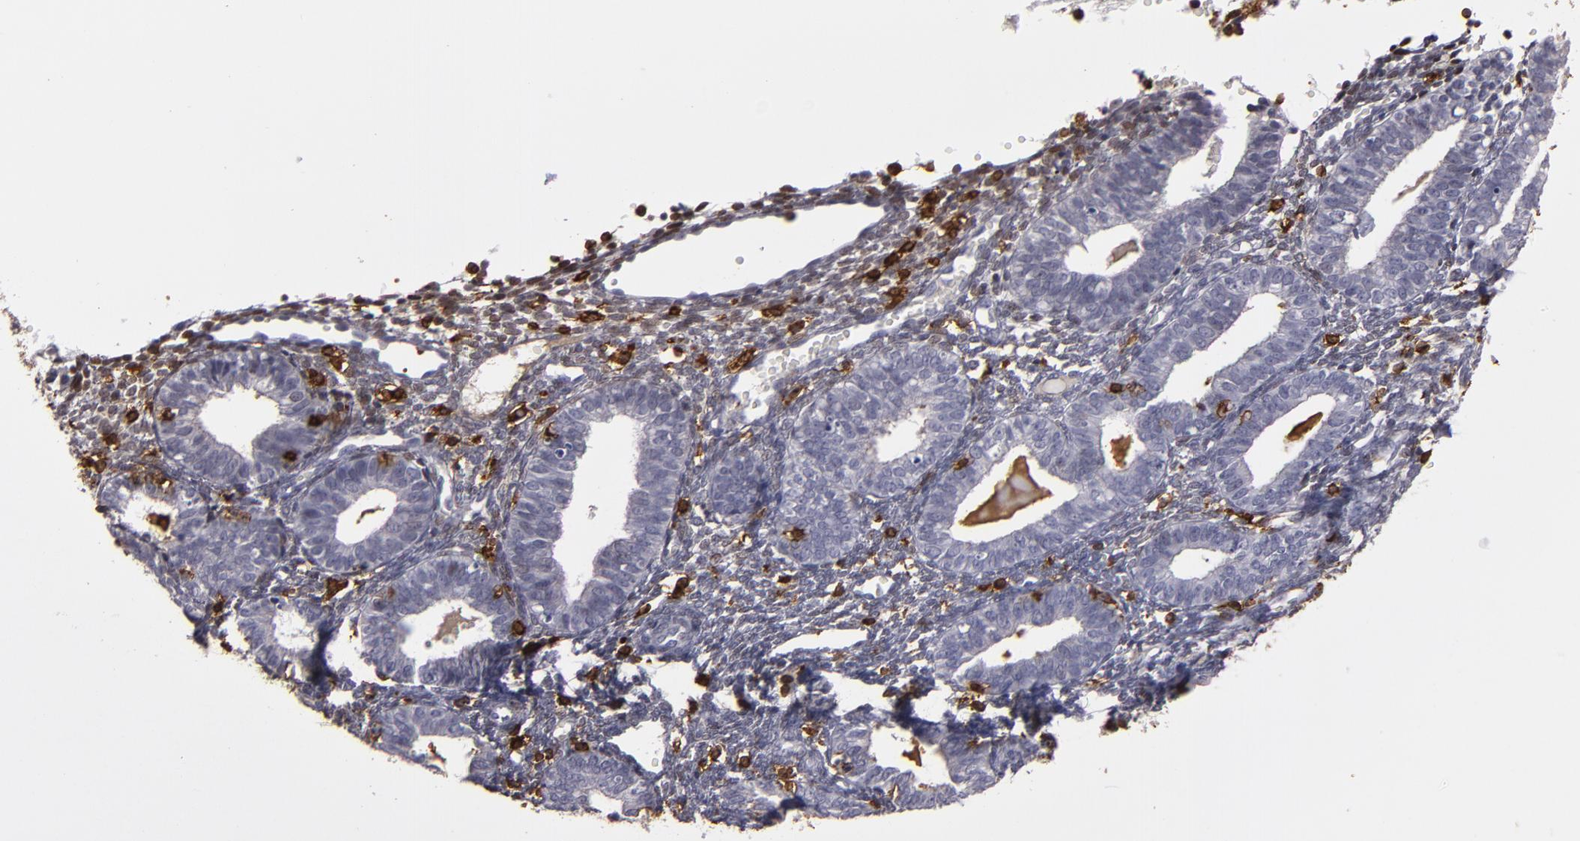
{"staining": {"intensity": "weak", "quantity": "<25%", "location": "nuclear"}, "tissue": "endometrium", "cell_type": "Cells in endometrial stroma", "image_type": "normal", "snomed": [{"axis": "morphology", "description": "Normal tissue, NOS"}, {"axis": "topography", "description": "Endometrium"}], "caption": "Immunohistochemistry (IHC) image of unremarkable endometrium: endometrium stained with DAB (3,3'-diaminobenzidine) exhibits no significant protein positivity in cells in endometrial stroma.", "gene": "WAS", "patient": {"sex": "female", "age": 61}}